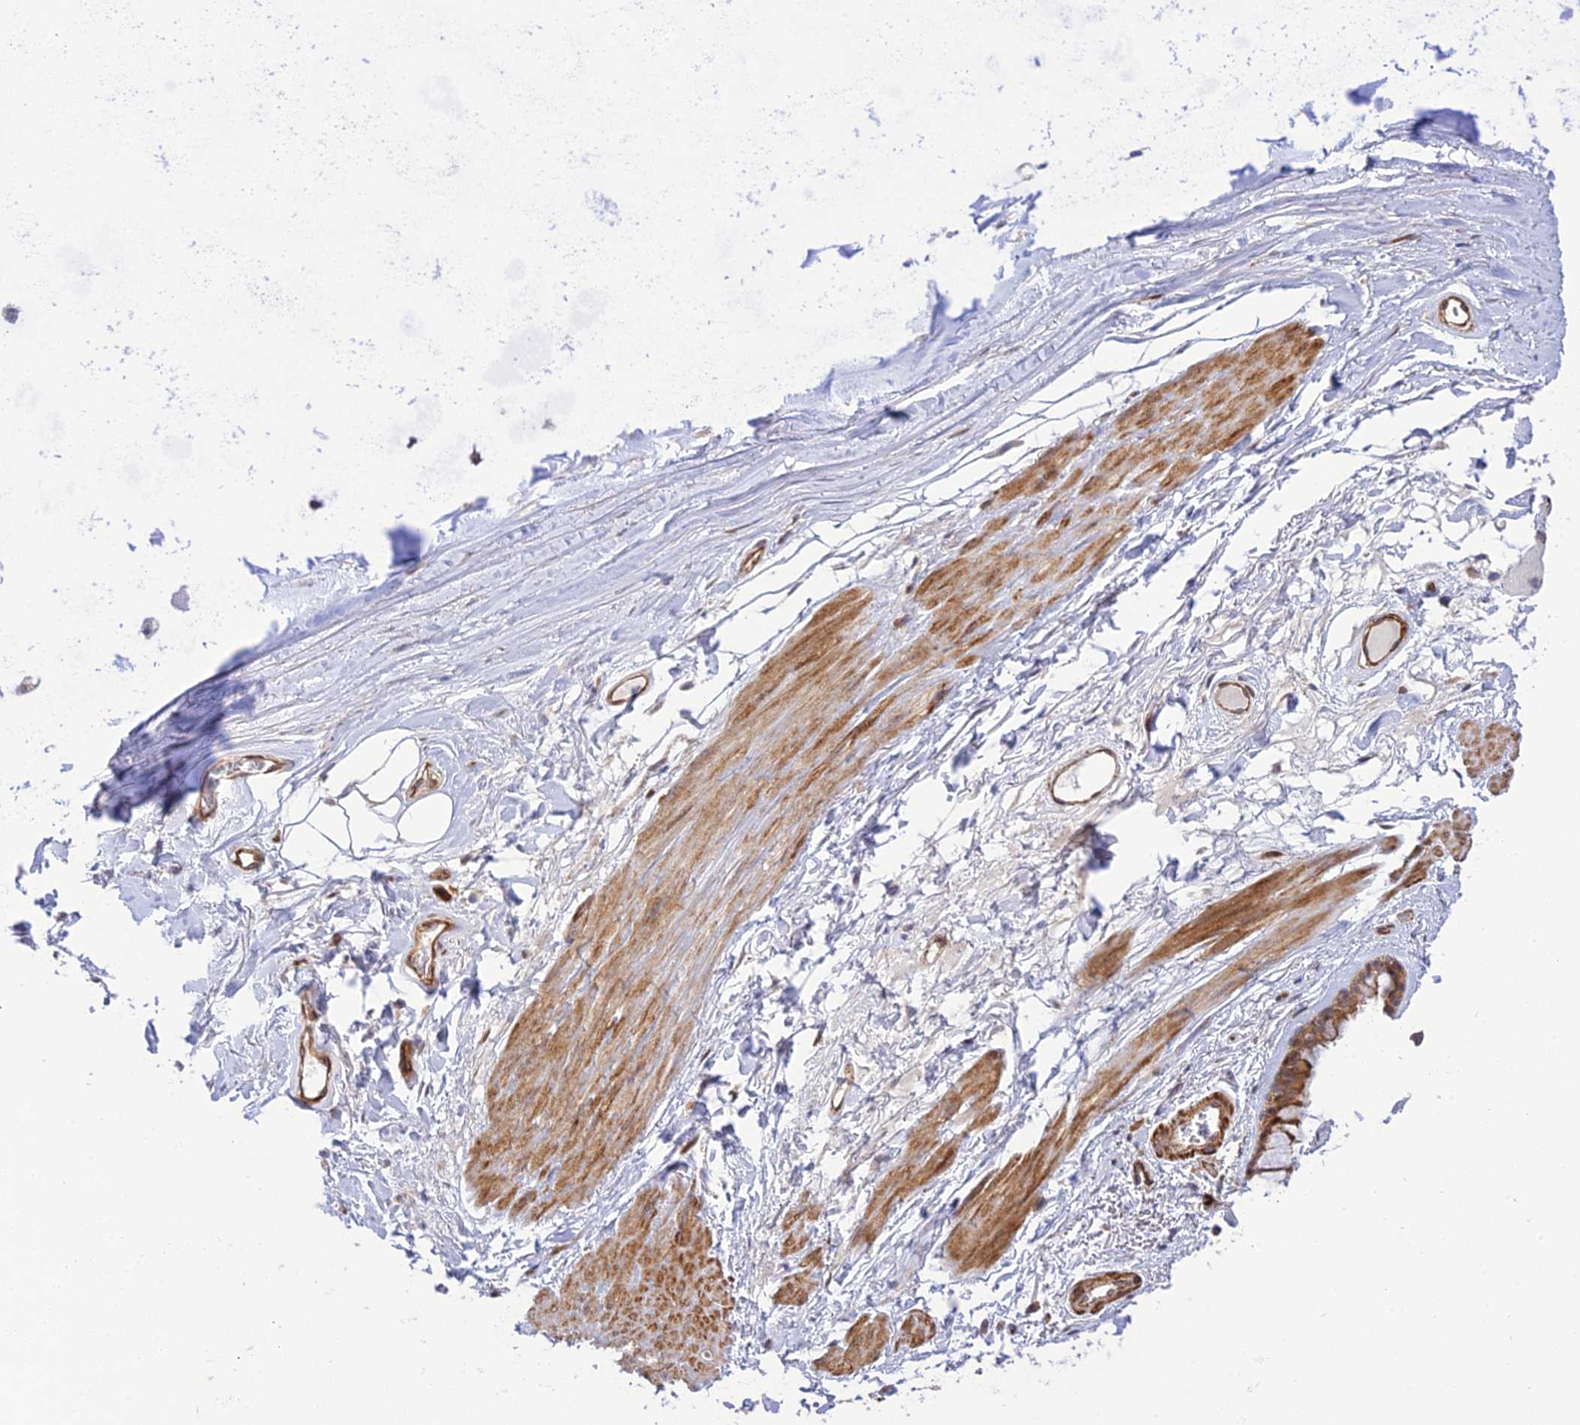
{"staining": {"intensity": "moderate", "quantity": "25%-75%", "location": "cytoplasmic/membranous,nuclear"}, "tissue": "adipose tissue", "cell_type": "Adipocytes", "image_type": "normal", "snomed": [{"axis": "morphology", "description": "Normal tissue, NOS"}, {"axis": "topography", "description": "Cartilage tissue"}], "caption": "Human adipose tissue stained for a protein (brown) exhibits moderate cytoplasmic/membranous,nuclear positive staining in about 25%-75% of adipocytes.", "gene": "ZNF584", "patient": {"sex": "female", "age": 63}}